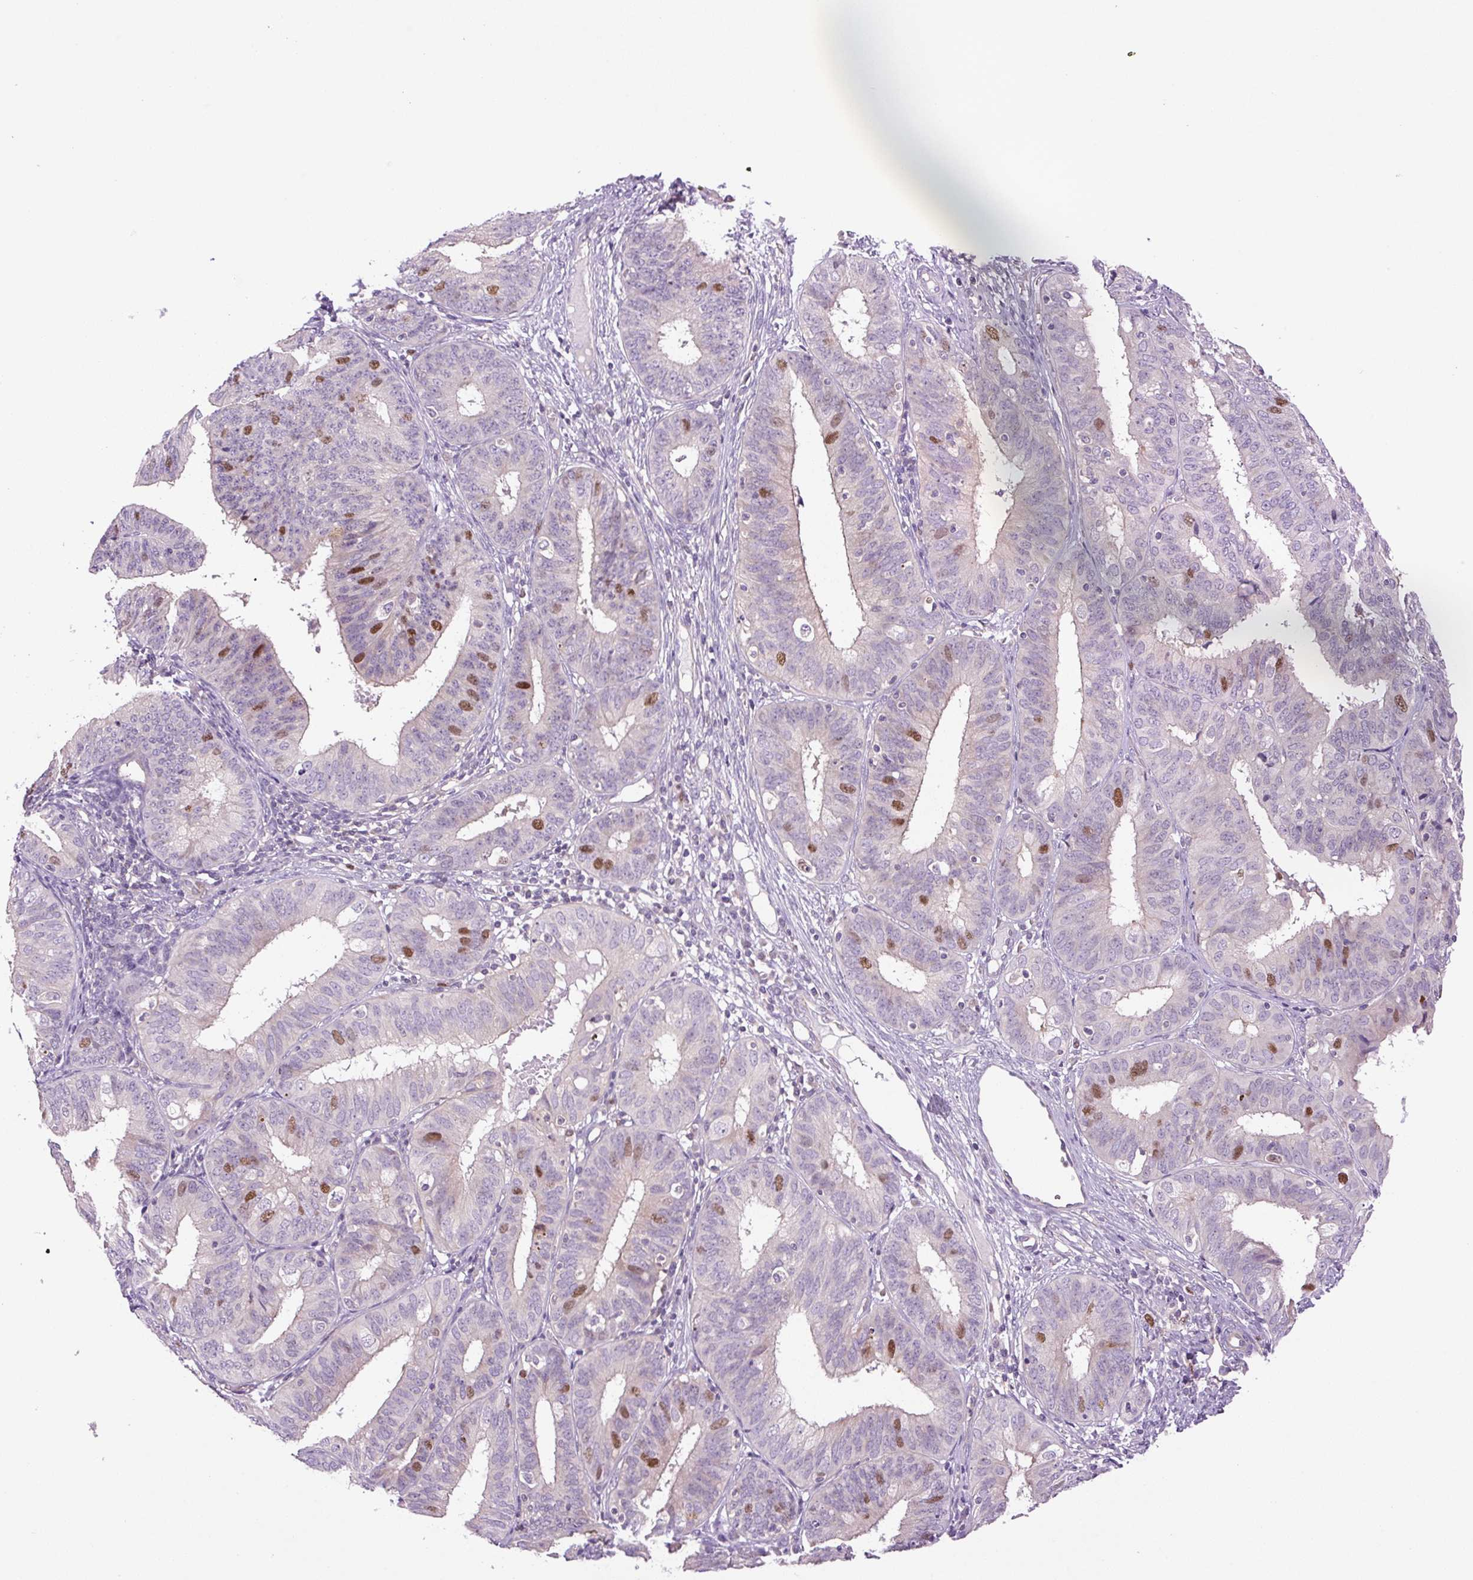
{"staining": {"intensity": "moderate", "quantity": "<25%", "location": "nuclear"}, "tissue": "endometrial cancer", "cell_type": "Tumor cells", "image_type": "cancer", "snomed": [{"axis": "morphology", "description": "Adenocarcinoma, NOS"}, {"axis": "topography", "description": "Endometrium"}], "caption": "Protein expression analysis of human endometrial adenocarcinoma reveals moderate nuclear expression in approximately <25% of tumor cells.", "gene": "KIFC1", "patient": {"sex": "female", "age": 51}}